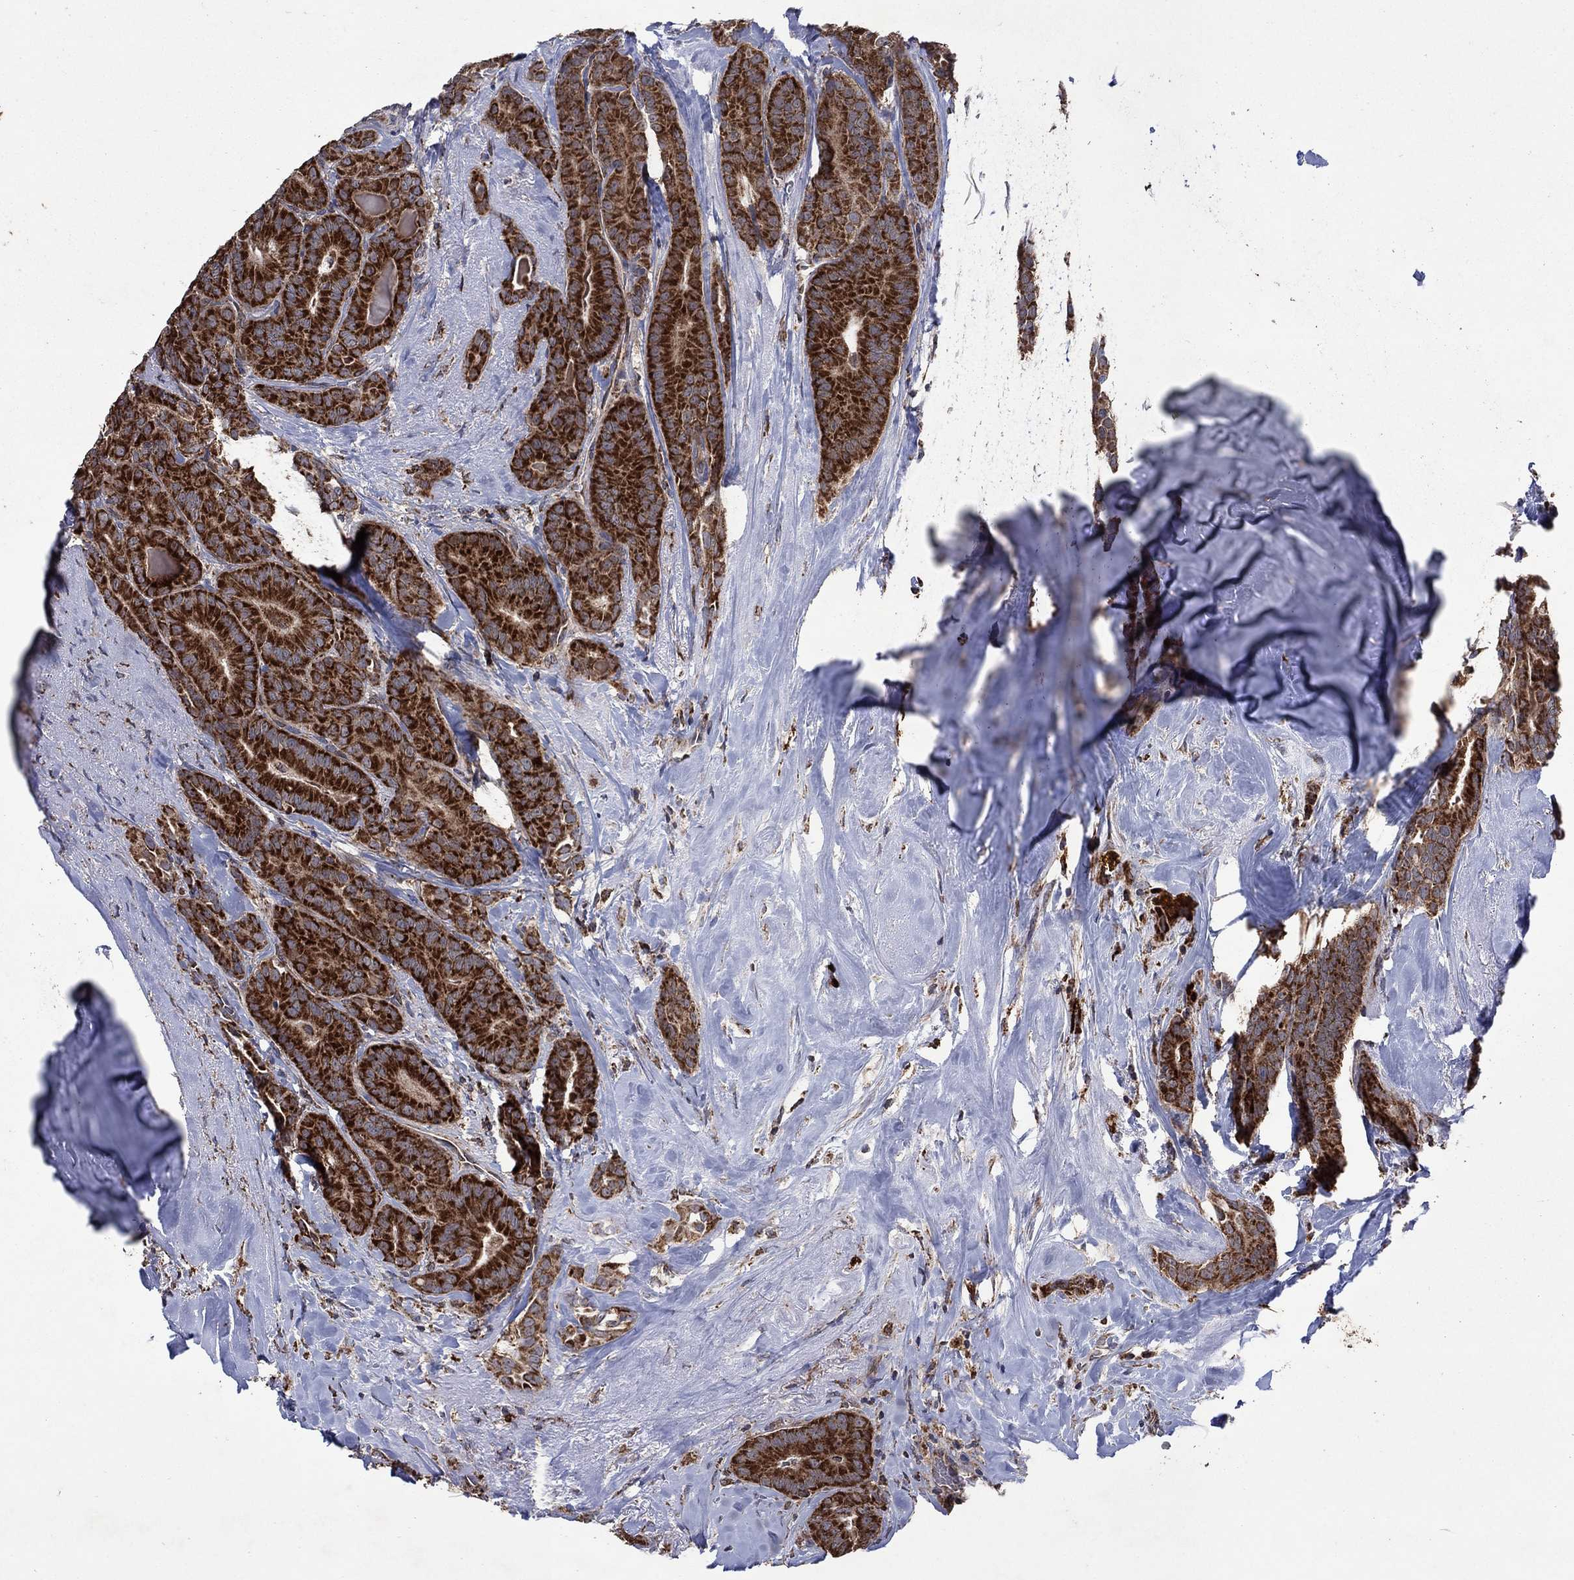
{"staining": {"intensity": "strong", "quantity": ">75%", "location": "cytoplasmic/membranous"}, "tissue": "thyroid cancer", "cell_type": "Tumor cells", "image_type": "cancer", "snomed": [{"axis": "morphology", "description": "Papillary adenocarcinoma, NOS"}, {"axis": "topography", "description": "Thyroid gland"}], "caption": "Immunohistochemistry (IHC) (DAB) staining of human thyroid cancer (papillary adenocarcinoma) exhibits strong cytoplasmic/membranous protein expression in about >75% of tumor cells. (DAB (3,3'-diaminobenzidine) IHC, brown staining for protein, blue staining for nuclei).", "gene": "DPH1", "patient": {"sex": "male", "age": 61}}